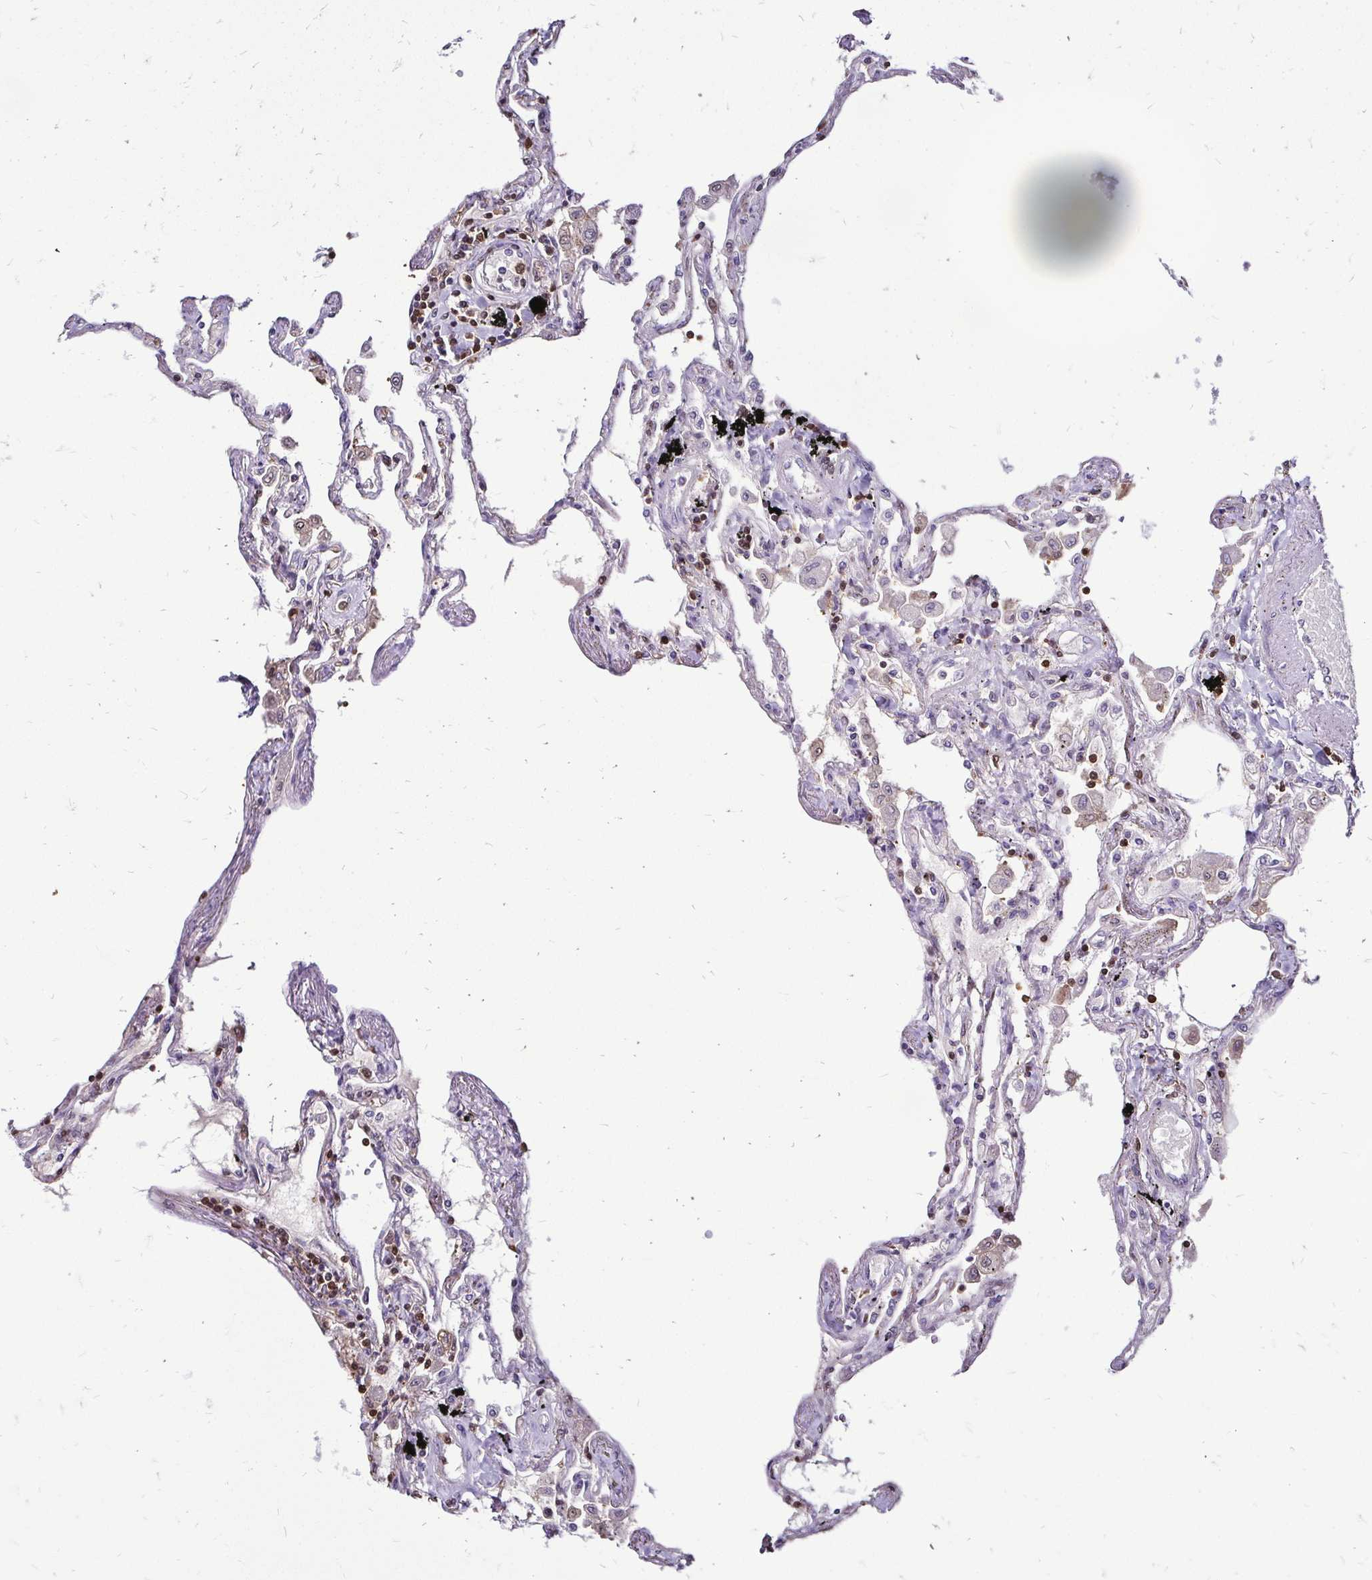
{"staining": {"intensity": "moderate", "quantity": "25%-75%", "location": "cytoplasmic/membranous"}, "tissue": "lung", "cell_type": "Alveolar cells", "image_type": "normal", "snomed": [{"axis": "morphology", "description": "Normal tissue, NOS"}, {"axis": "morphology", "description": "Adenocarcinoma, NOS"}, {"axis": "topography", "description": "Cartilage tissue"}, {"axis": "topography", "description": "Lung"}], "caption": "A brown stain highlights moderate cytoplasmic/membranous expression of a protein in alveolar cells of benign human lung. The protein is stained brown, and the nuclei are stained in blue (DAB IHC with brightfield microscopy, high magnification).", "gene": "ZFP1", "patient": {"sex": "female", "age": 67}}